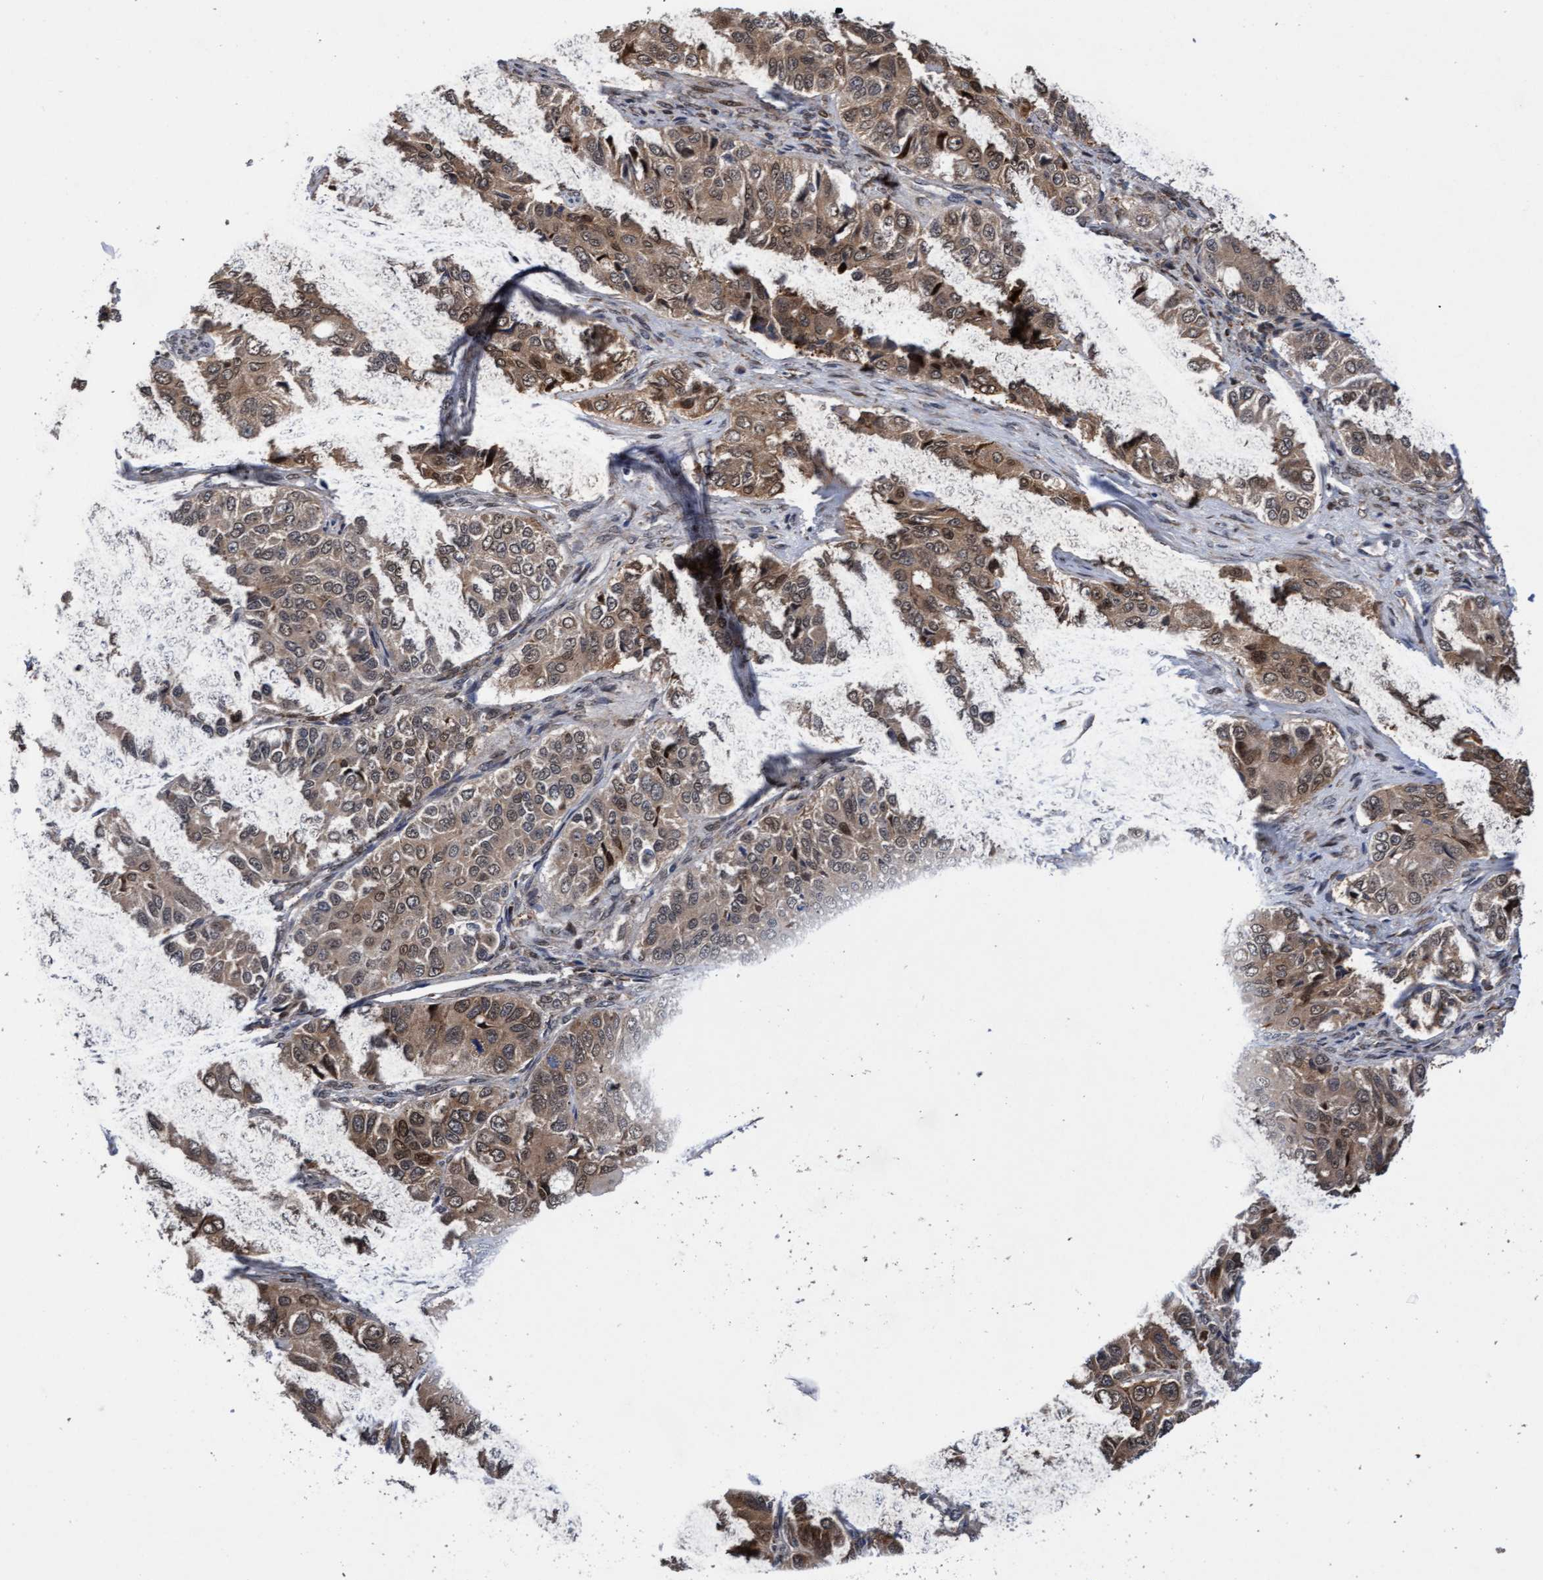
{"staining": {"intensity": "moderate", "quantity": ">75%", "location": "cytoplasmic/membranous,nuclear"}, "tissue": "ovarian cancer", "cell_type": "Tumor cells", "image_type": "cancer", "snomed": [{"axis": "morphology", "description": "Carcinoma, endometroid"}, {"axis": "topography", "description": "Ovary"}], "caption": "Ovarian cancer stained with a protein marker shows moderate staining in tumor cells.", "gene": "TANC2", "patient": {"sex": "female", "age": 51}}